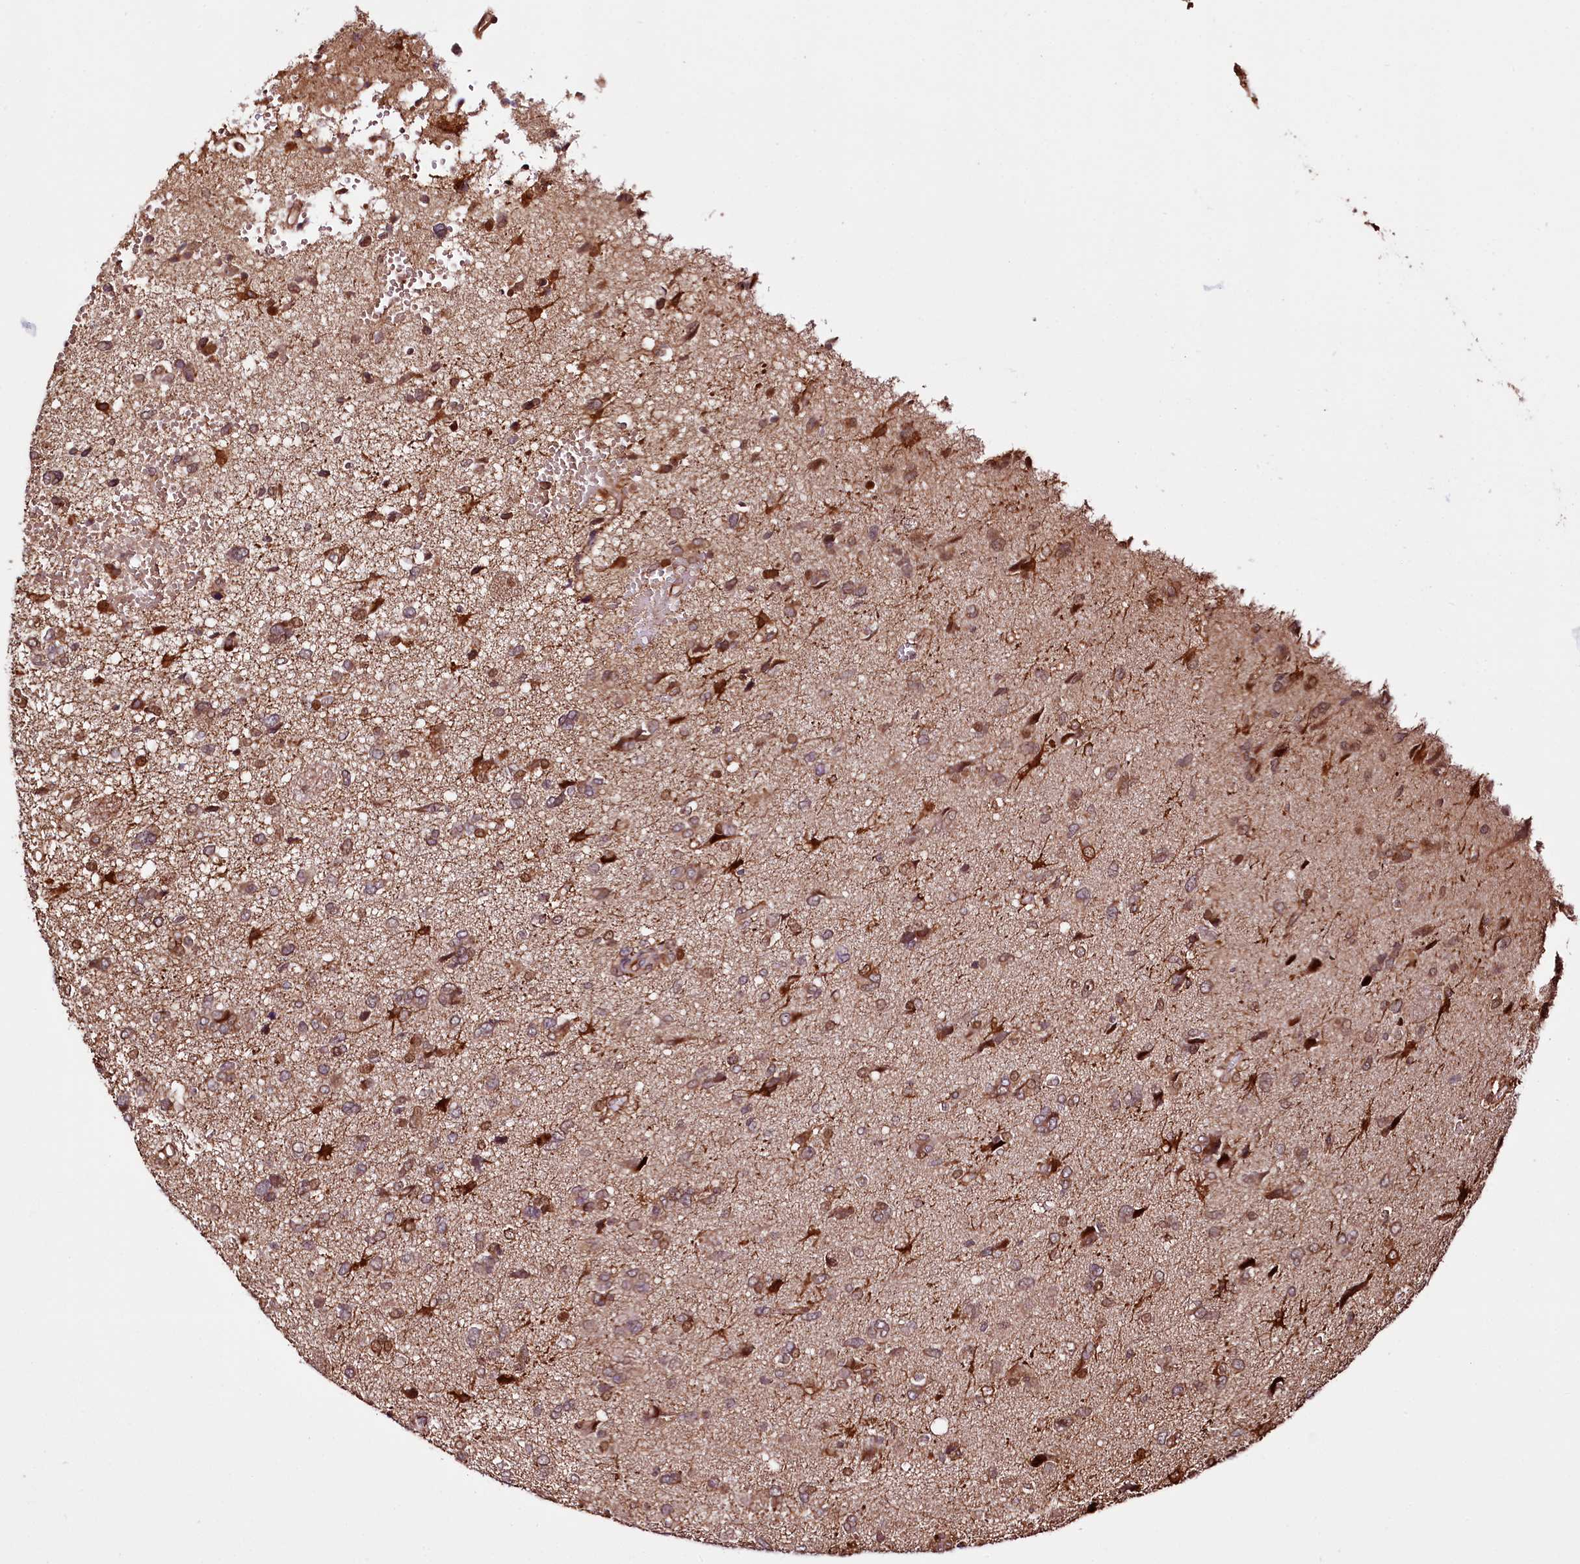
{"staining": {"intensity": "moderate", "quantity": "25%-75%", "location": "cytoplasmic/membranous,nuclear"}, "tissue": "glioma", "cell_type": "Tumor cells", "image_type": "cancer", "snomed": [{"axis": "morphology", "description": "Glioma, malignant, High grade"}, {"axis": "topography", "description": "Brain"}], "caption": "High-grade glioma (malignant) stained for a protein reveals moderate cytoplasmic/membranous and nuclear positivity in tumor cells.", "gene": "CUTC", "patient": {"sex": "female", "age": 59}}